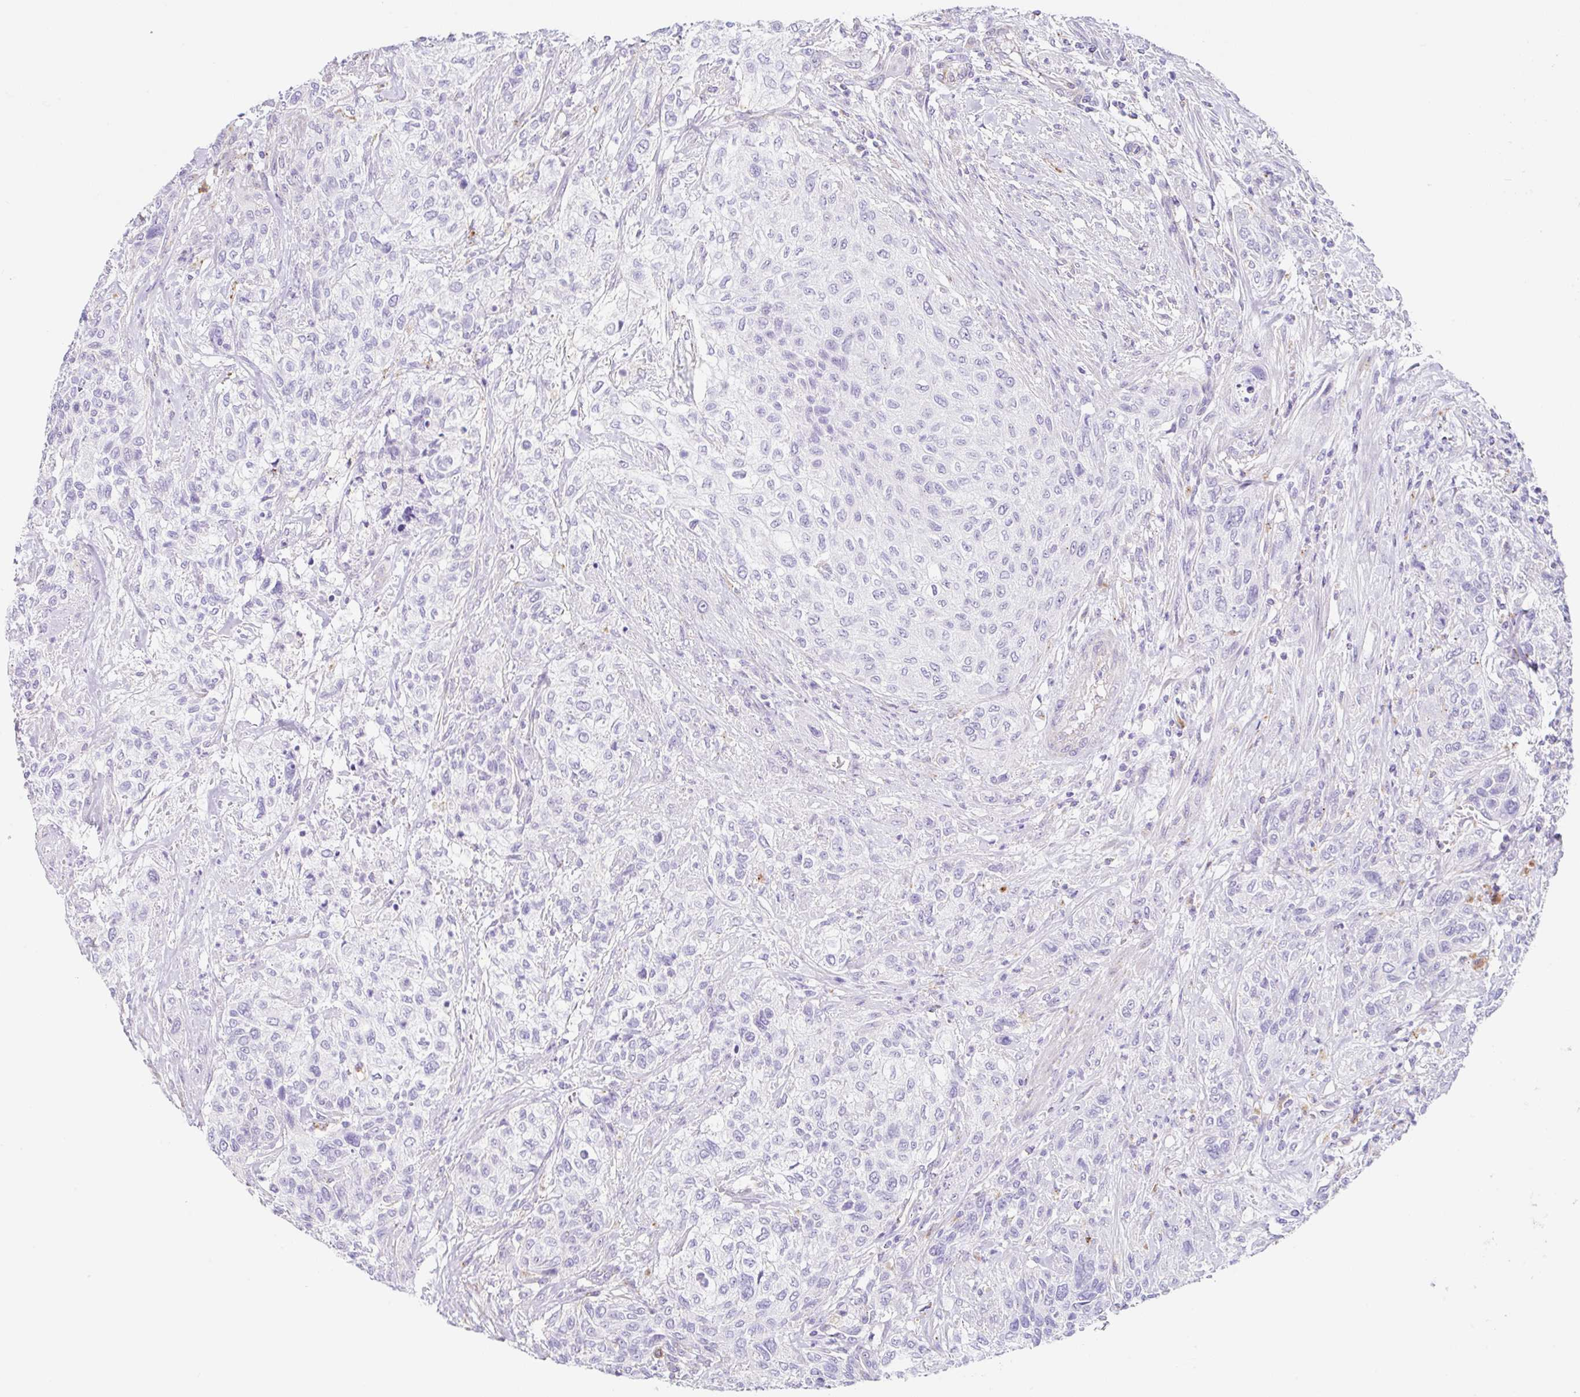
{"staining": {"intensity": "negative", "quantity": "none", "location": "none"}, "tissue": "urothelial cancer", "cell_type": "Tumor cells", "image_type": "cancer", "snomed": [{"axis": "morphology", "description": "Normal tissue, NOS"}, {"axis": "morphology", "description": "Urothelial carcinoma, NOS"}, {"axis": "topography", "description": "Urinary bladder"}, {"axis": "topography", "description": "Peripheral nerve tissue"}], "caption": "Immunohistochemistry of human transitional cell carcinoma shows no staining in tumor cells.", "gene": "DKK4", "patient": {"sex": "male", "age": 35}}